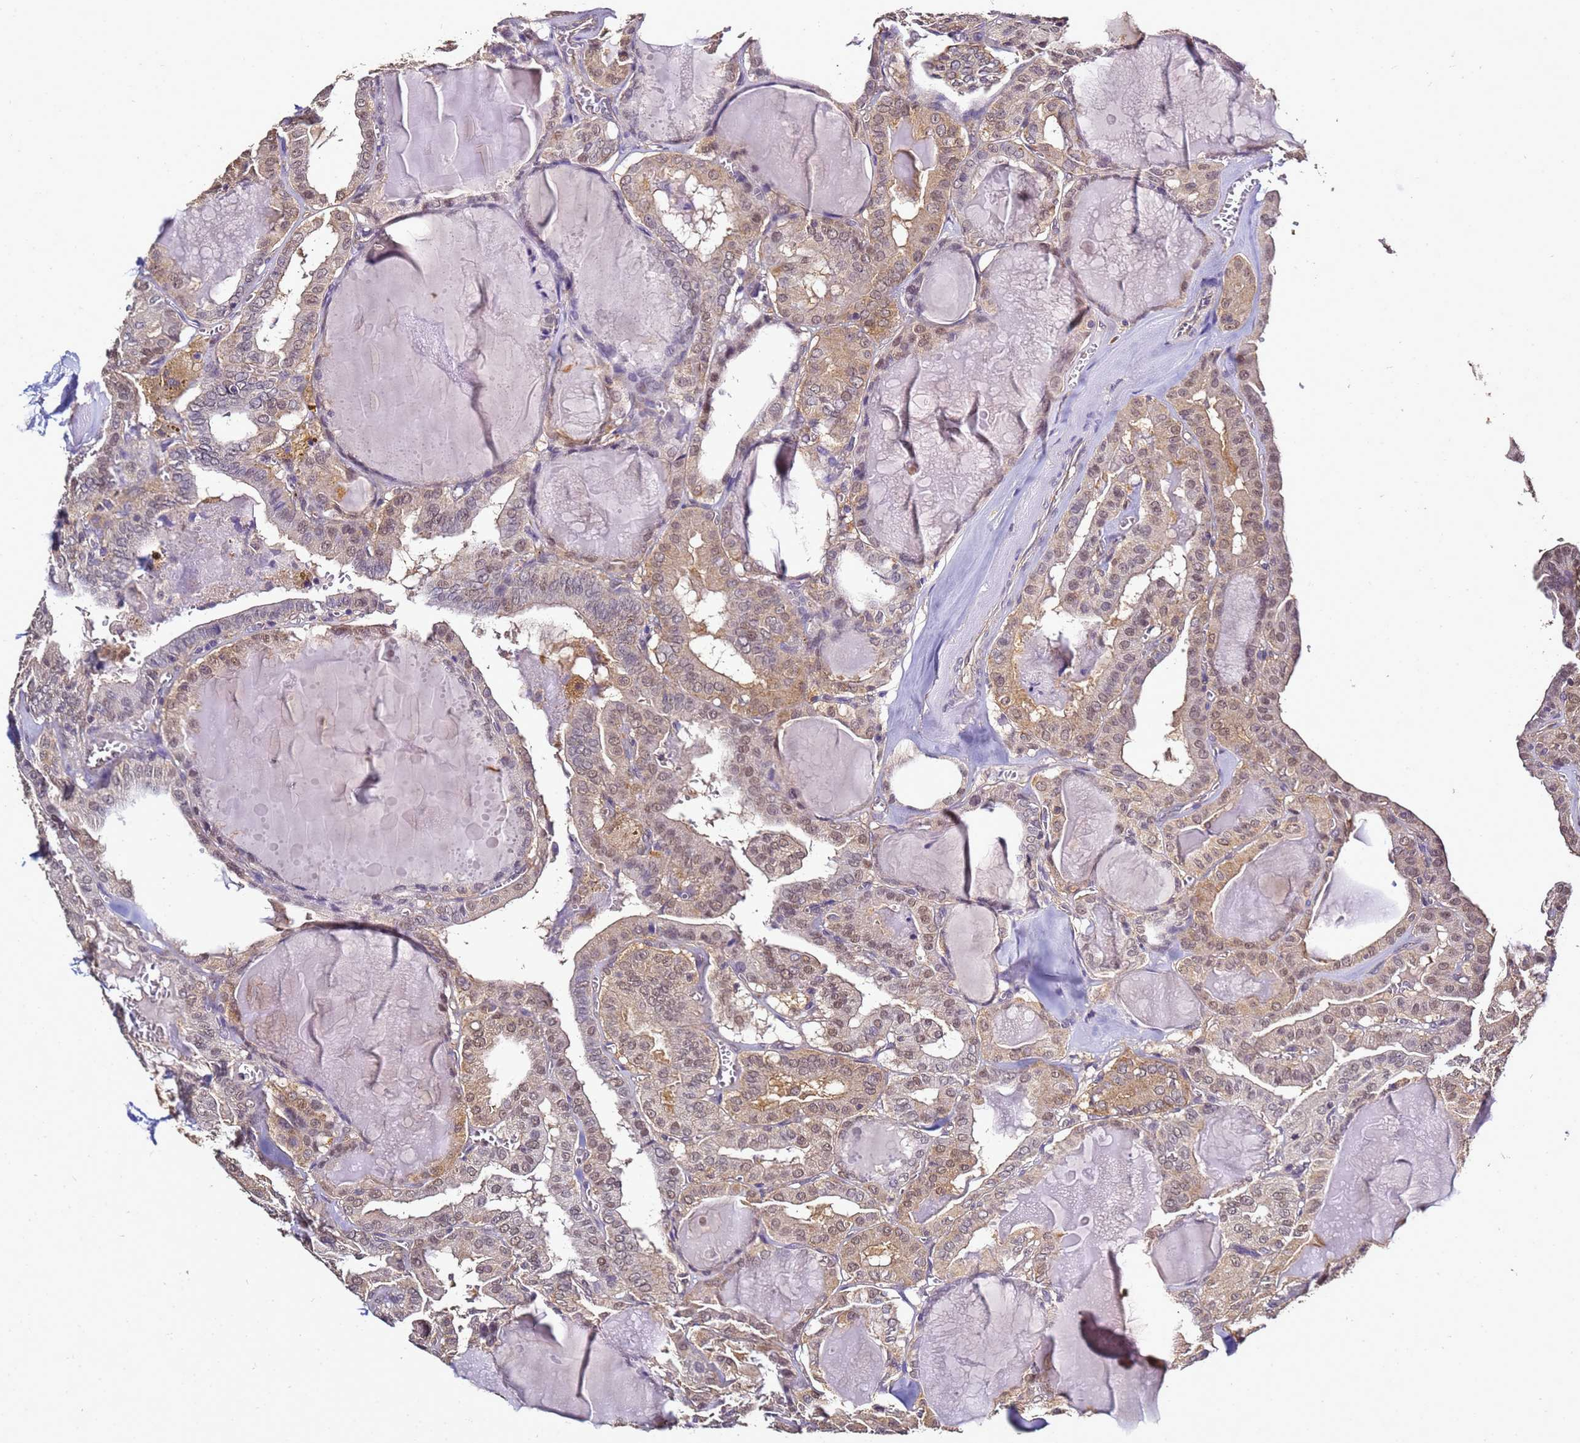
{"staining": {"intensity": "weak", "quantity": ">75%", "location": "cytoplasmic/membranous,nuclear"}, "tissue": "thyroid cancer", "cell_type": "Tumor cells", "image_type": "cancer", "snomed": [{"axis": "morphology", "description": "Papillary adenocarcinoma, NOS"}, {"axis": "topography", "description": "Thyroid gland"}], "caption": "Weak cytoplasmic/membranous and nuclear staining is identified in about >75% of tumor cells in papillary adenocarcinoma (thyroid). The staining was performed using DAB (3,3'-diaminobenzidine), with brown indicating positive protein expression. Nuclei are stained blue with hematoxylin.", "gene": "ENOPH1", "patient": {"sex": "male", "age": 52}}